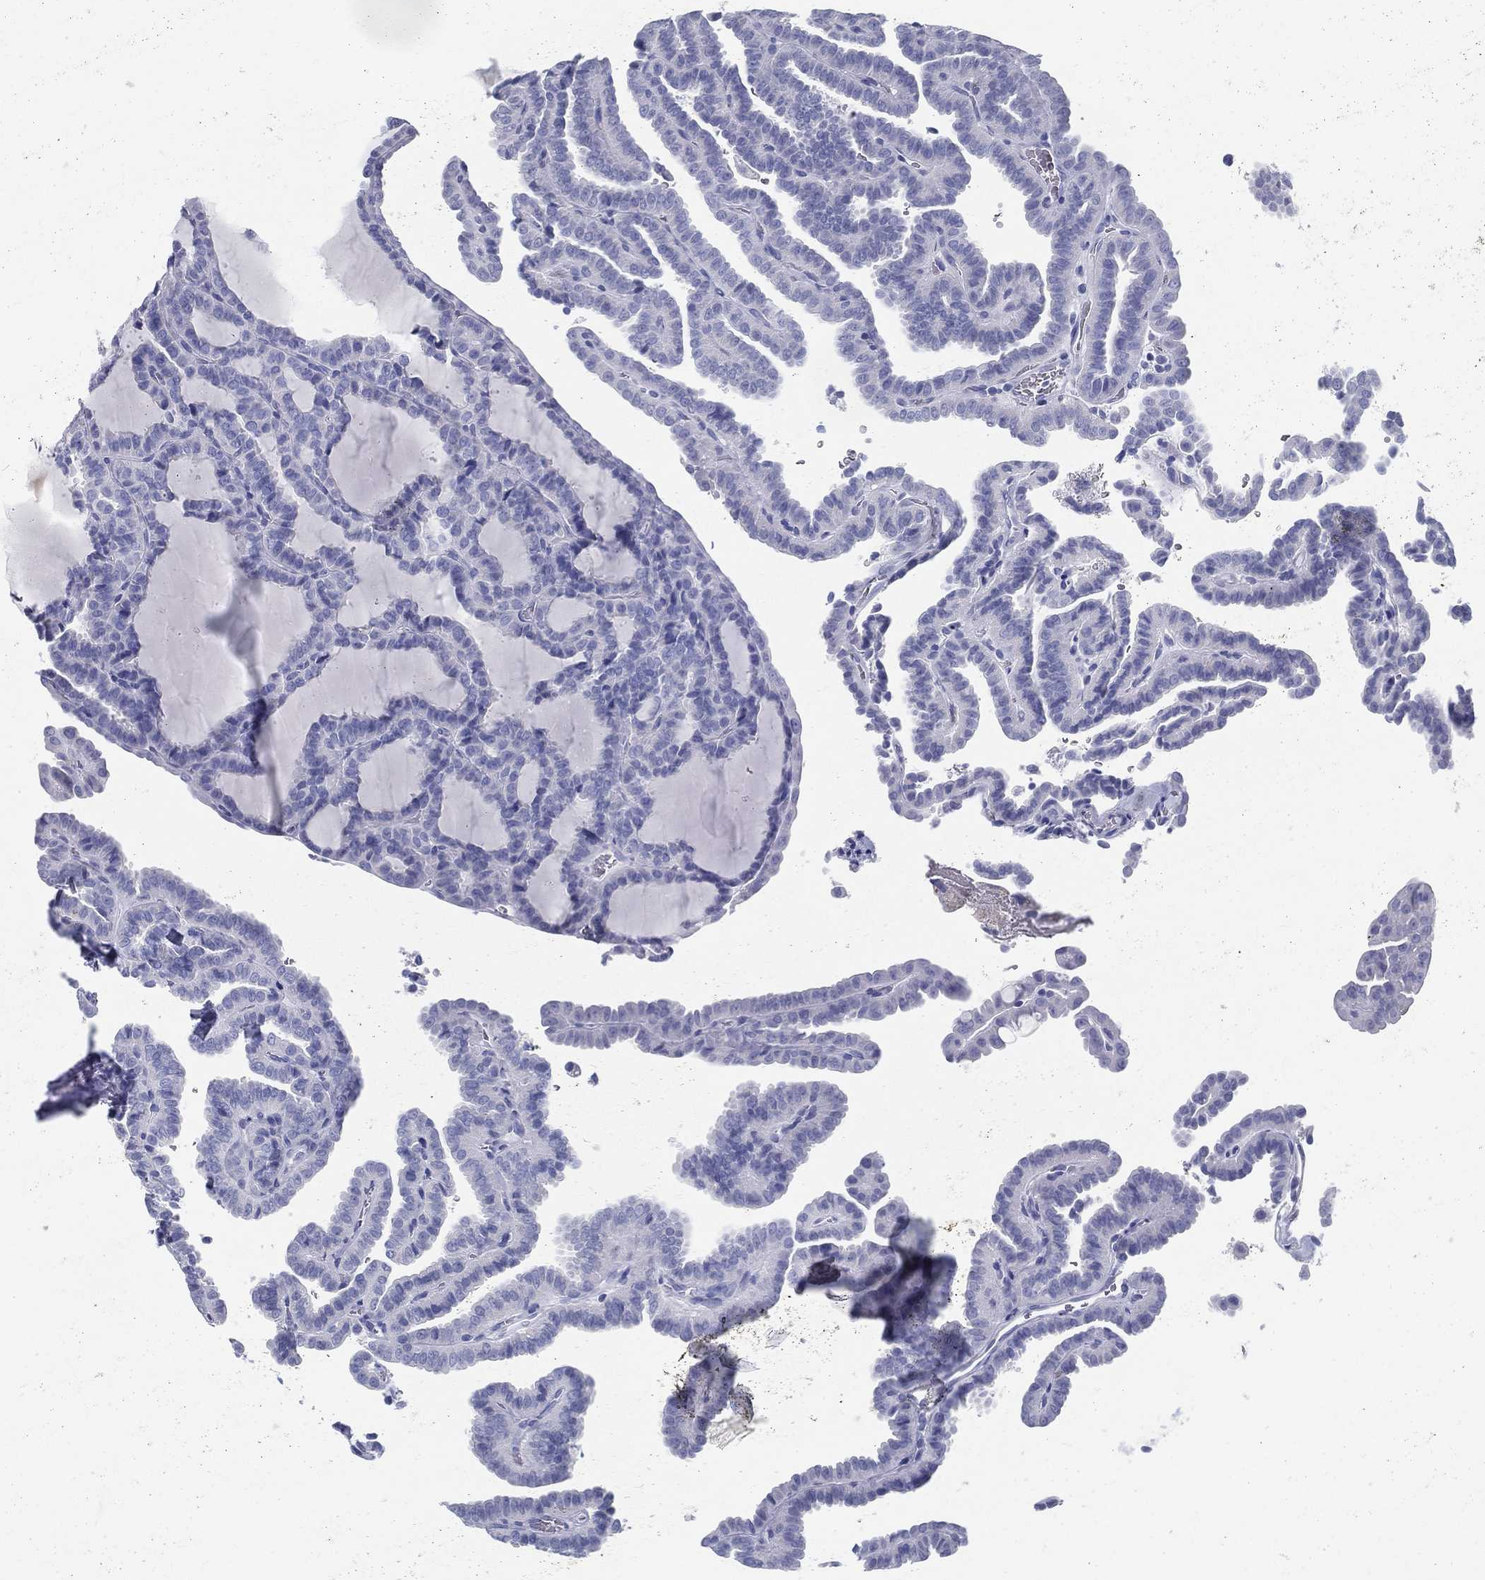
{"staining": {"intensity": "negative", "quantity": "none", "location": "none"}, "tissue": "thyroid cancer", "cell_type": "Tumor cells", "image_type": "cancer", "snomed": [{"axis": "morphology", "description": "Papillary adenocarcinoma, NOS"}, {"axis": "topography", "description": "Thyroid gland"}], "caption": "Tumor cells show no significant expression in papillary adenocarcinoma (thyroid).", "gene": "TMEM252", "patient": {"sex": "female", "age": 39}}